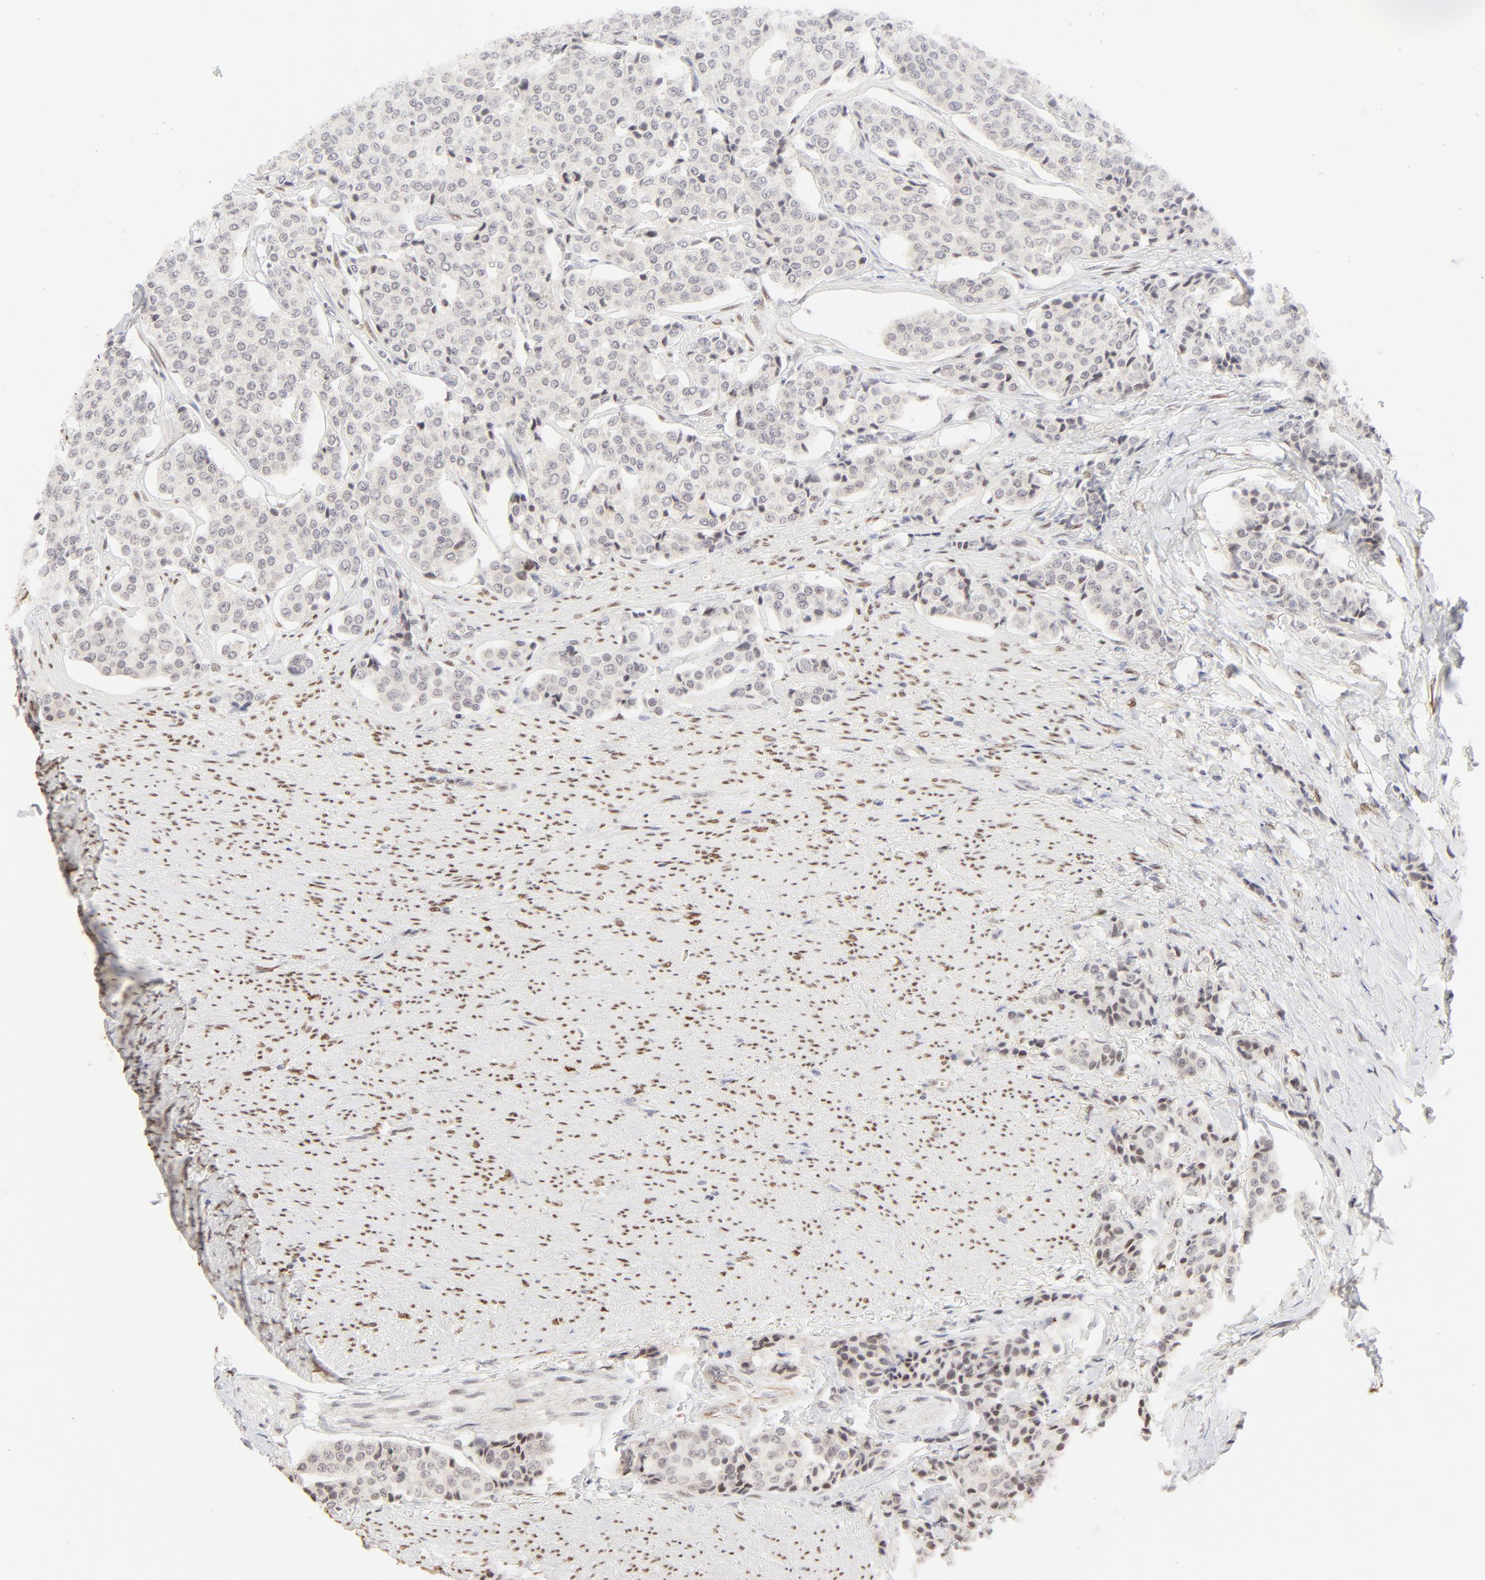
{"staining": {"intensity": "weak", "quantity": "<25%", "location": "nuclear"}, "tissue": "carcinoid", "cell_type": "Tumor cells", "image_type": "cancer", "snomed": [{"axis": "morphology", "description": "Carcinoid, malignant, NOS"}, {"axis": "topography", "description": "Colon"}], "caption": "There is no significant positivity in tumor cells of malignant carcinoid.", "gene": "PBX3", "patient": {"sex": "female", "age": 61}}